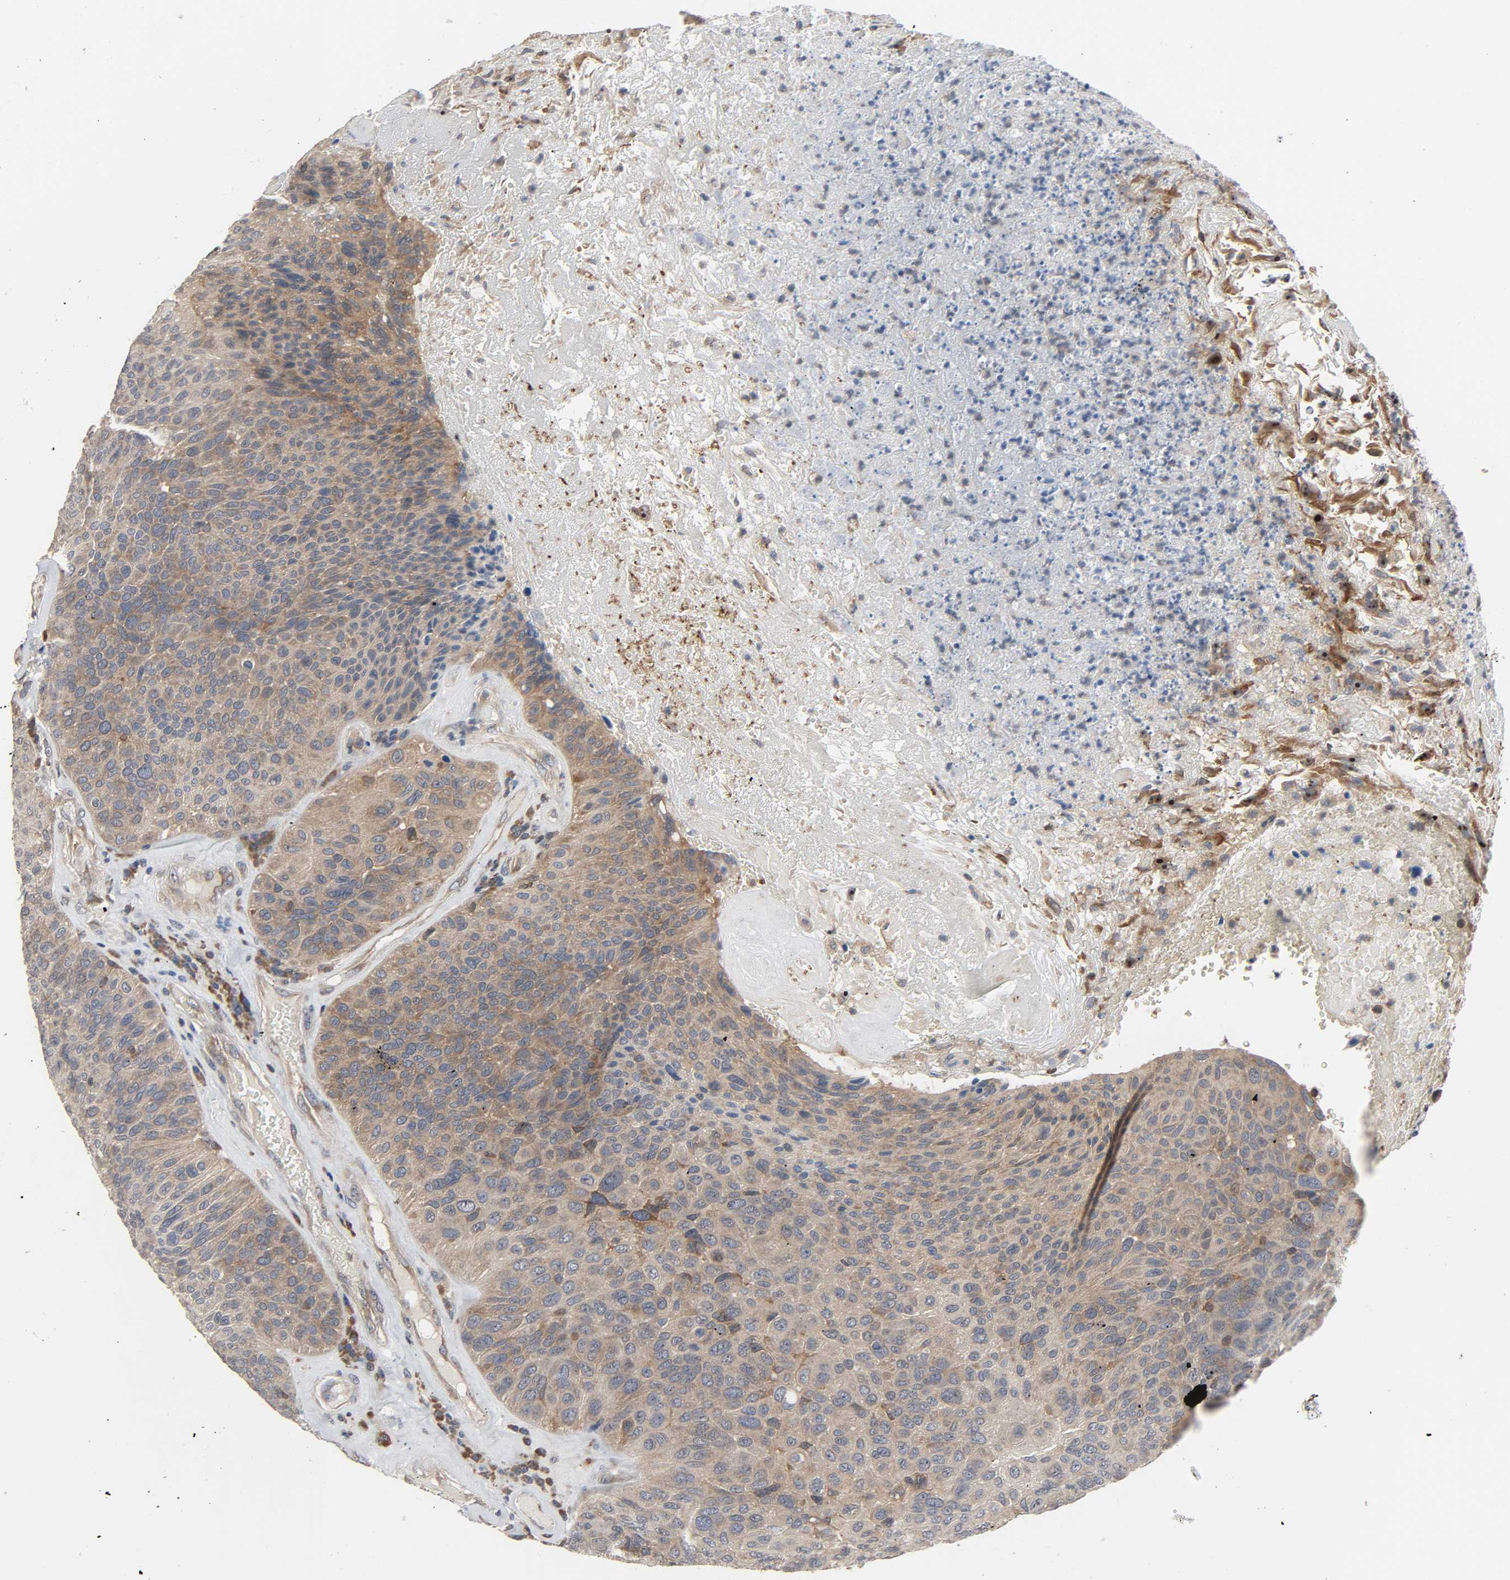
{"staining": {"intensity": "moderate", "quantity": ">75%", "location": "cytoplasmic/membranous"}, "tissue": "urothelial cancer", "cell_type": "Tumor cells", "image_type": "cancer", "snomed": [{"axis": "morphology", "description": "Urothelial carcinoma, High grade"}, {"axis": "topography", "description": "Urinary bladder"}], "caption": "Urothelial carcinoma (high-grade) stained with DAB (3,3'-diaminobenzidine) immunohistochemistry reveals medium levels of moderate cytoplasmic/membranous staining in about >75% of tumor cells.", "gene": "PLEKHA2", "patient": {"sex": "male", "age": 66}}